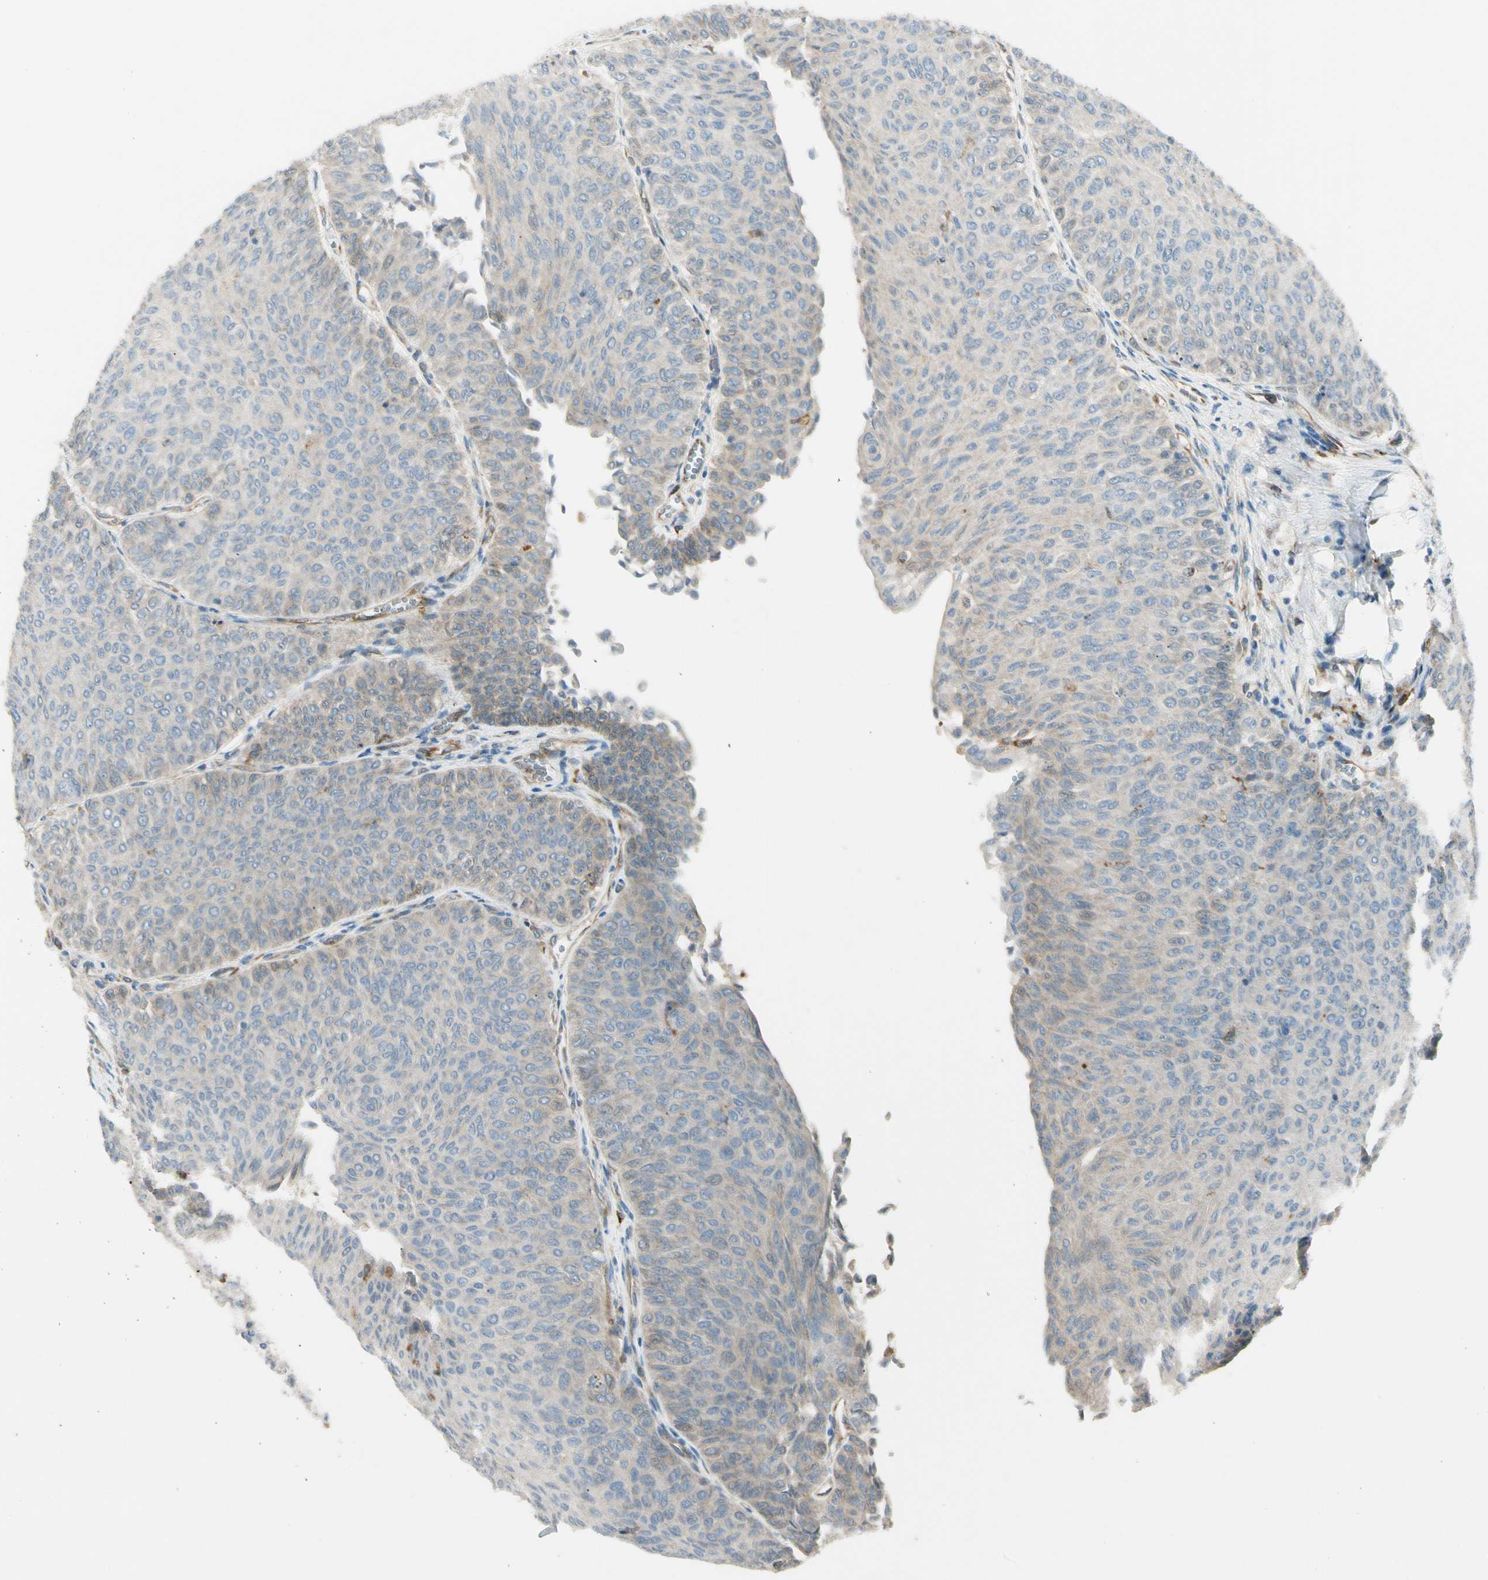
{"staining": {"intensity": "weak", "quantity": "<25%", "location": "cytoplasmic/membranous"}, "tissue": "urothelial cancer", "cell_type": "Tumor cells", "image_type": "cancer", "snomed": [{"axis": "morphology", "description": "Urothelial carcinoma, Low grade"}, {"axis": "topography", "description": "Urinary bladder"}], "caption": "The IHC micrograph has no significant positivity in tumor cells of low-grade urothelial carcinoma tissue.", "gene": "LPCAT2", "patient": {"sex": "male", "age": 78}}